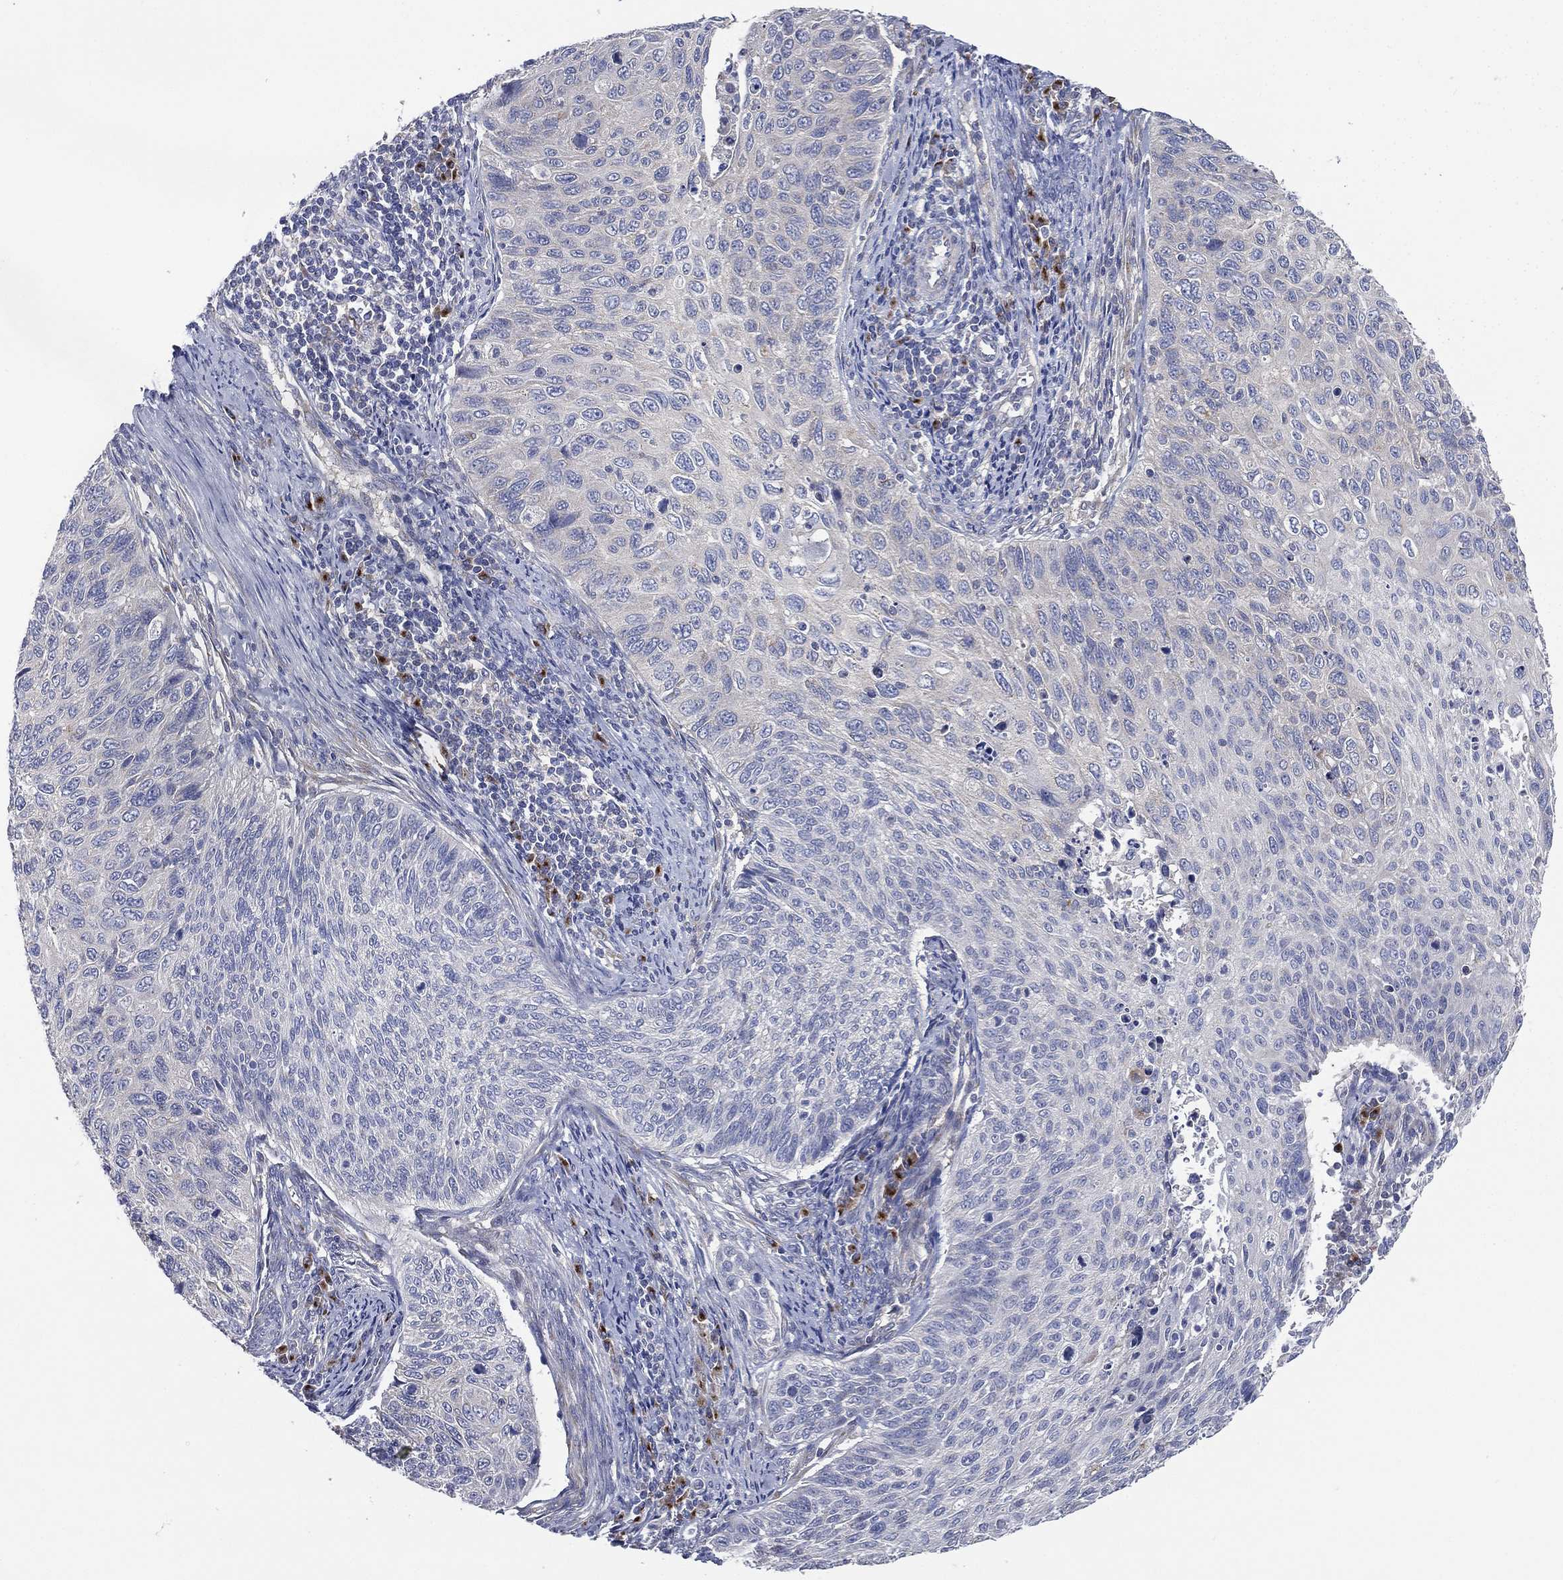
{"staining": {"intensity": "negative", "quantity": "none", "location": "none"}, "tissue": "cervical cancer", "cell_type": "Tumor cells", "image_type": "cancer", "snomed": [{"axis": "morphology", "description": "Squamous cell carcinoma, NOS"}, {"axis": "topography", "description": "Cervix"}], "caption": "Immunohistochemistry (IHC) of cervical squamous cell carcinoma exhibits no staining in tumor cells.", "gene": "ATP8A2", "patient": {"sex": "female", "age": 70}}